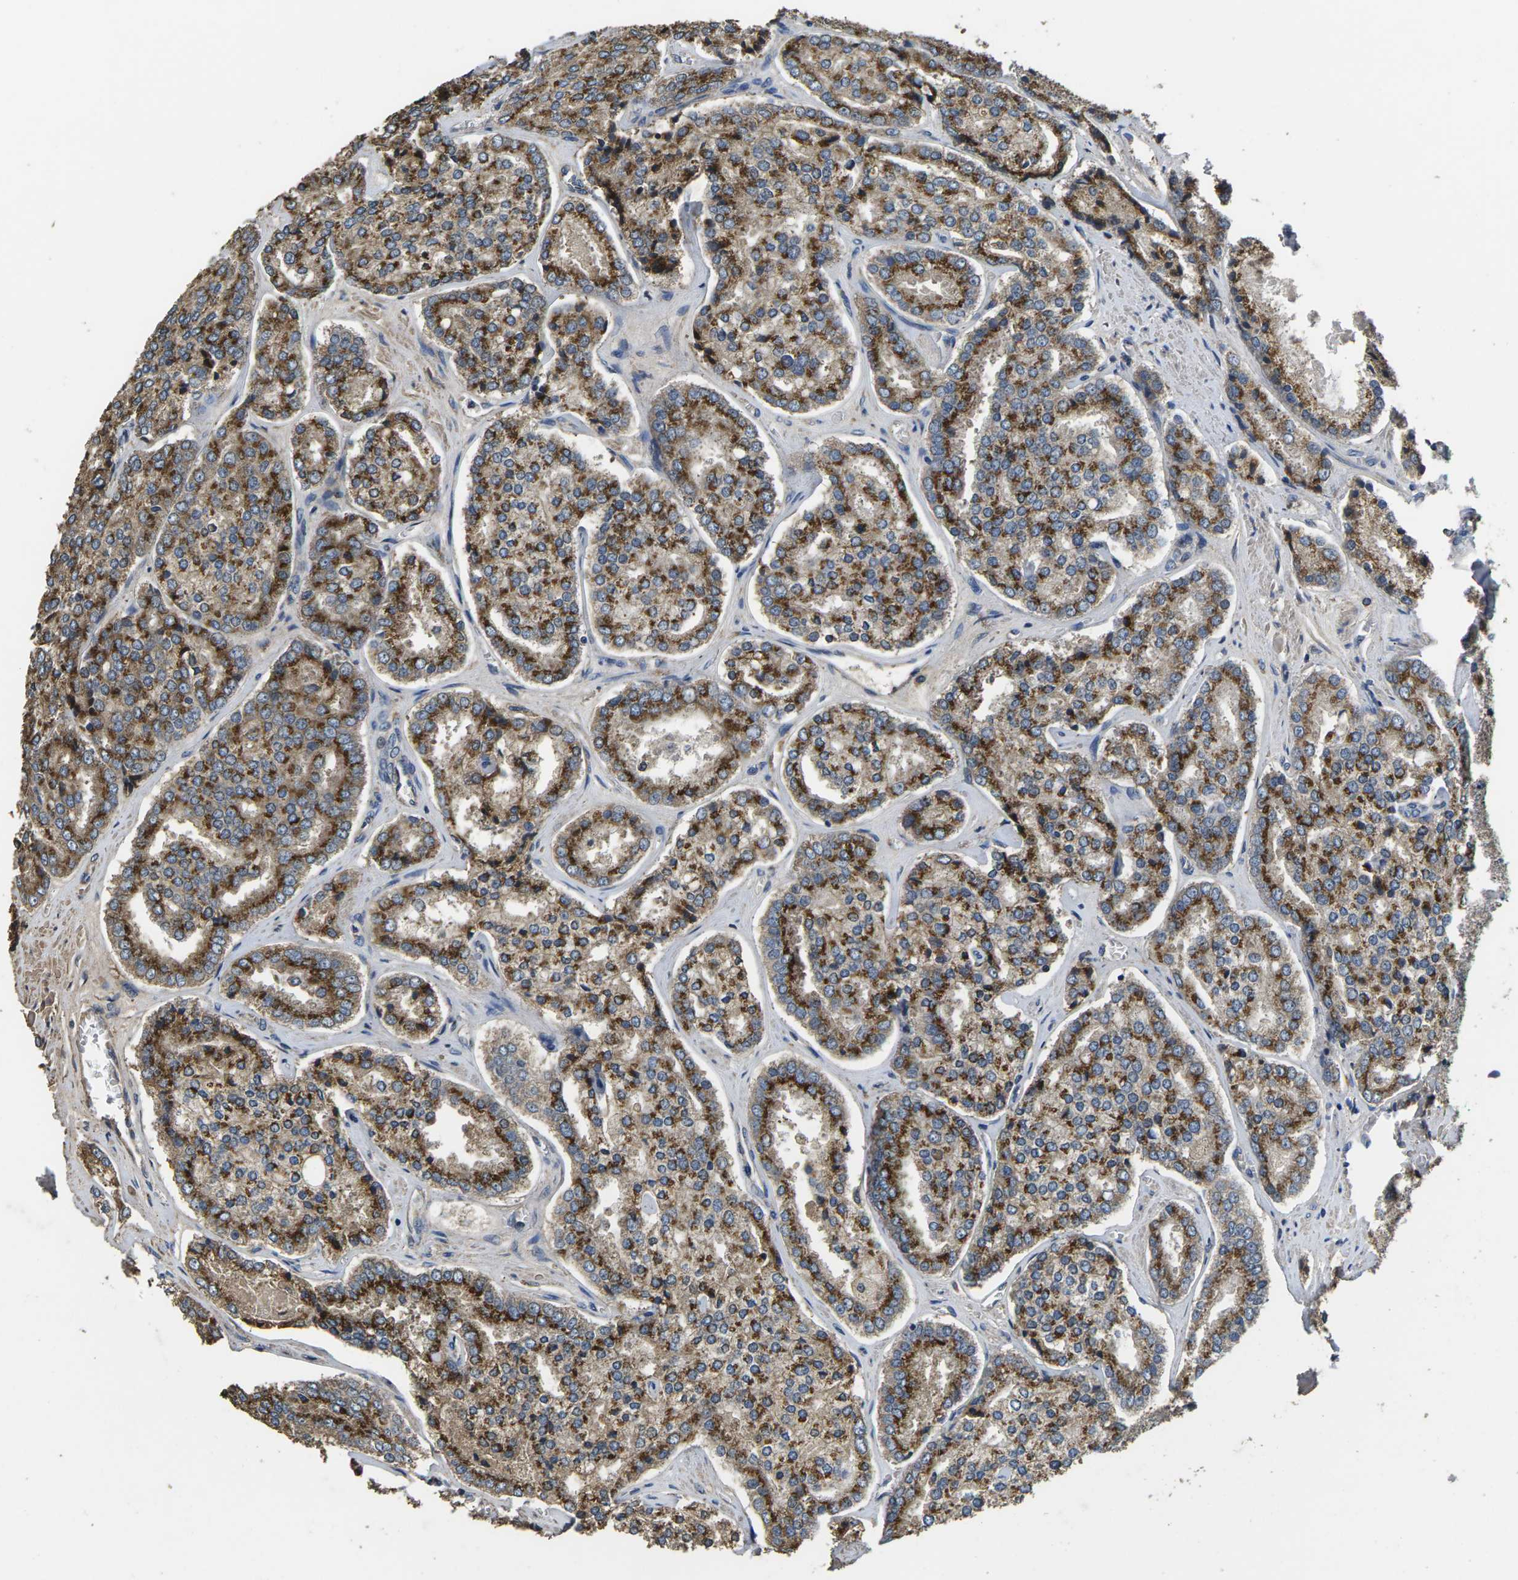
{"staining": {"intensity": "moderate", "quantity": ">75%", "location": "cytoplasmic/membranous"}, "tissue": "prostate cancer", "cell_type": "Tumor cells", "image_type": "cancer", "snomed": [{"axis": "morphology", "description": "Adenocarcinoma, High grade"}, {"axis": "topography", "description": "Prostate"}], "caption": "IHC of human prostate cancer (adenocarcinoma (high-grade)) shows medium levels of moderate cytoplasmic/membranous expression in approximately >75% of tumor cells. Using DAB (brown) and hematoxylin (blue) stains, captured at high magnification using brightfield microscopy.", "gene": "B4GAT1", "patient": {"sex": "male", "age": 65}}